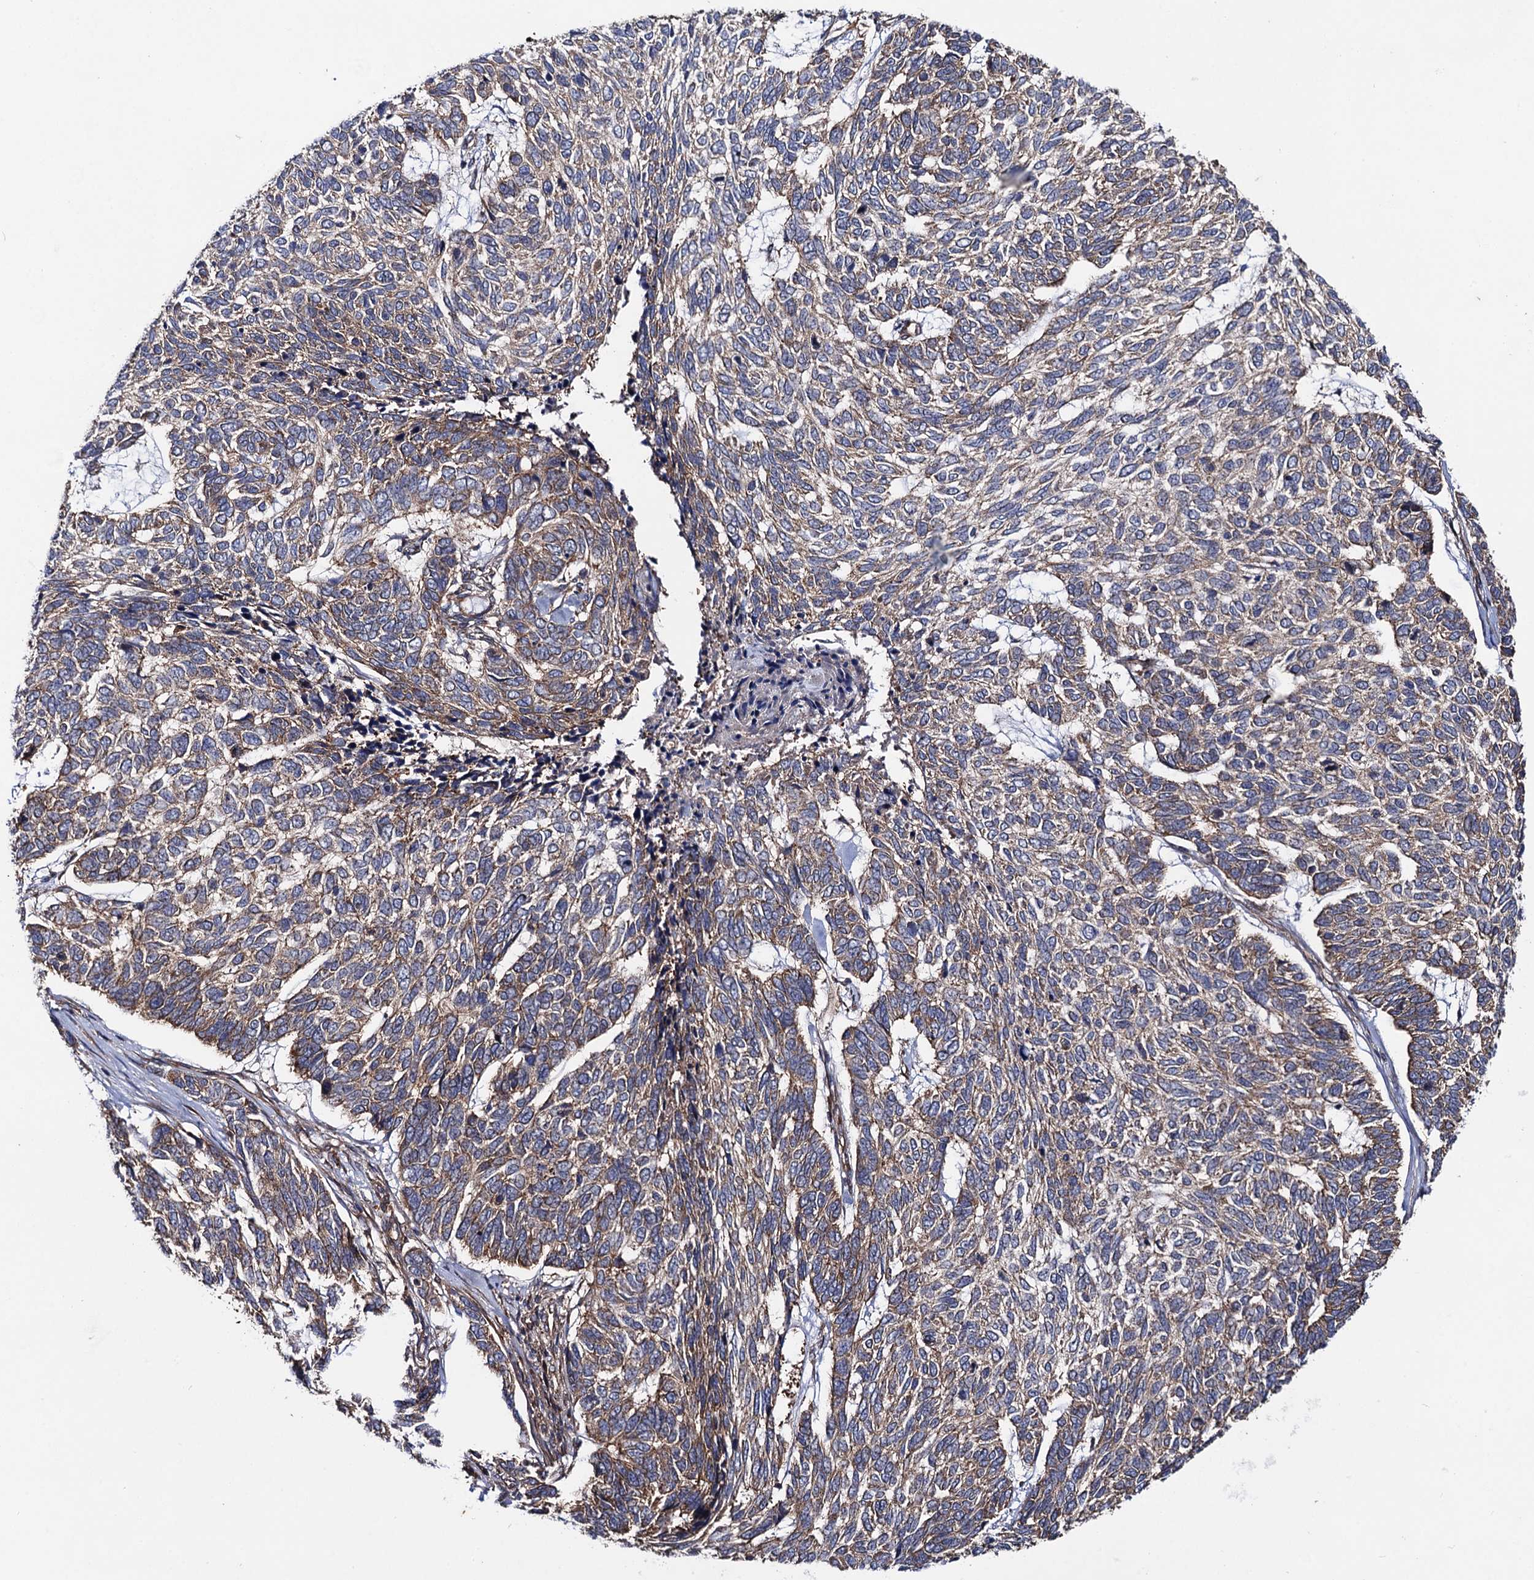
{"staining": {"intensity": "moderate", "quantity": "<25%", "location": "cytoplasmic/membranous"}, "tissue": "skin cancer", "cell_type": "Tumor cells", "image_type": "cancer", "snomed": [{"axis": "morphology", "description": "Basal cell carcinoma"}, {"axis": "topography", "description": "Skin"}], "caption": "This image shows immunohistochemistry (IHC) staining of skin cancer, with low moderate cytoplasmic/membranous staining in about <25% of tumor cells.", "gene": "DYDC1", "patient": {"sex": "female", "age": 65}}